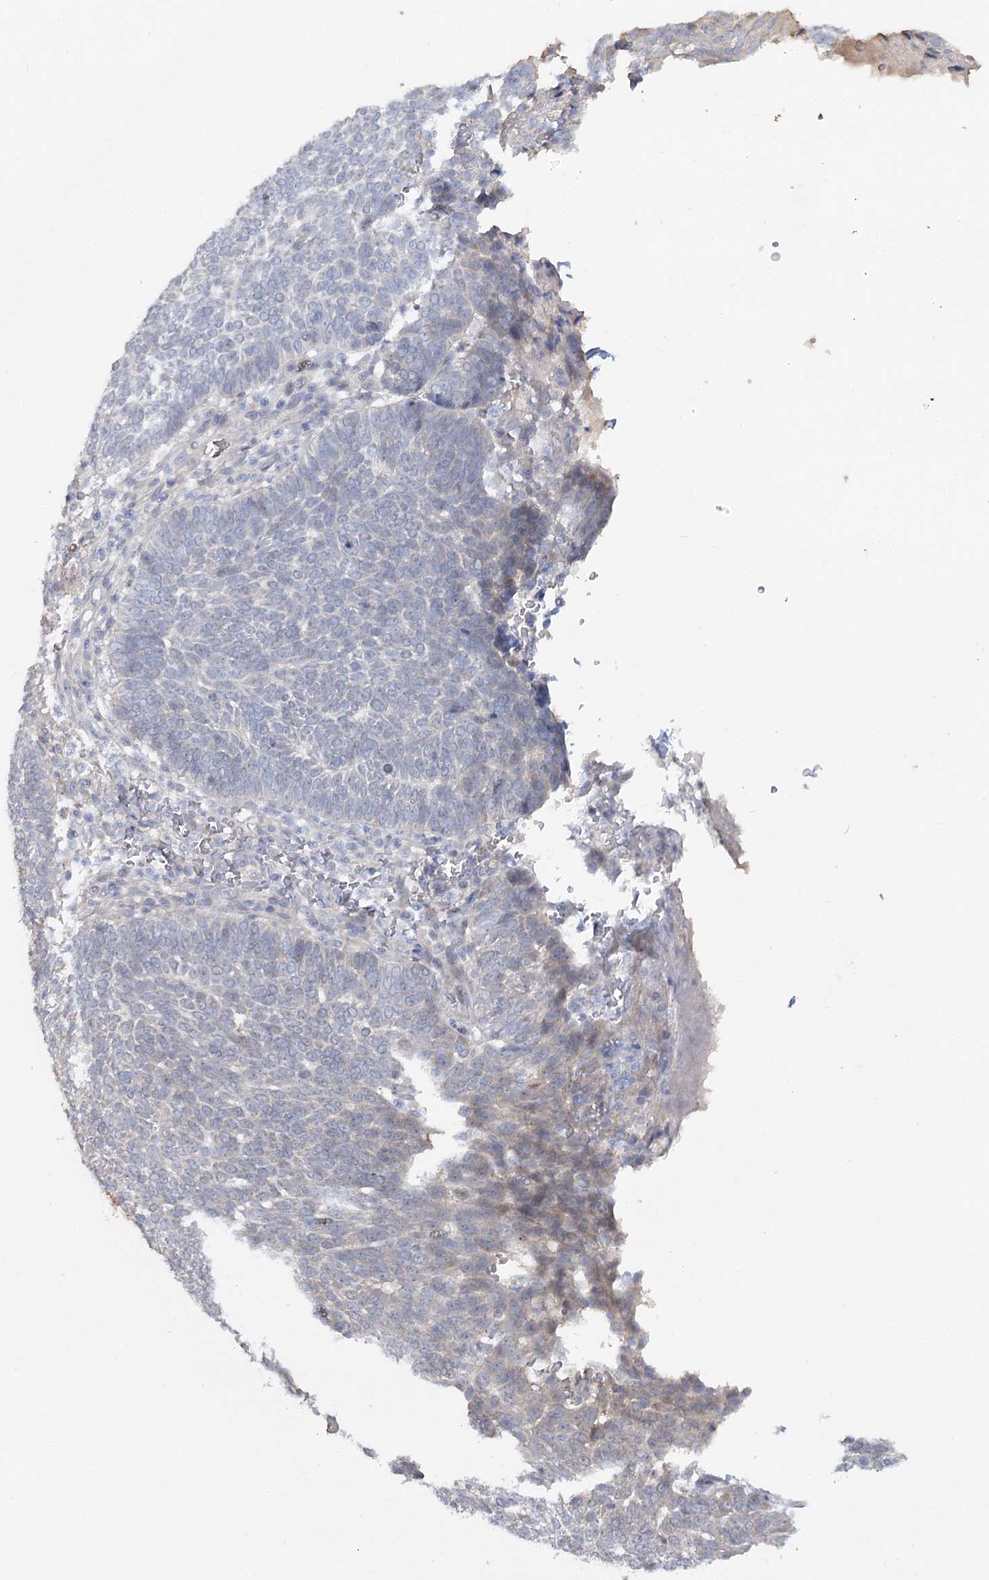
{"staining": {"intensity": "negative", "quantity": "none", "location": "none"}, "tissue": "skin cancer", "cell_type": "Tumor cells", "image_type": "cancer", "snomed": [{"axis": "morphology", "description": "Normal tissue, NOS"}, {"axis": "morphology", "description": "Basal cell carcinoma"}, {"axis": "topography", "description": "Skin"}], "caption": "The histopathology image demonstrates no significant positivity in tumor cells of skin cancer.", "gene": "MAP3K13", "patient": {"sex": "male", "age": 64}}